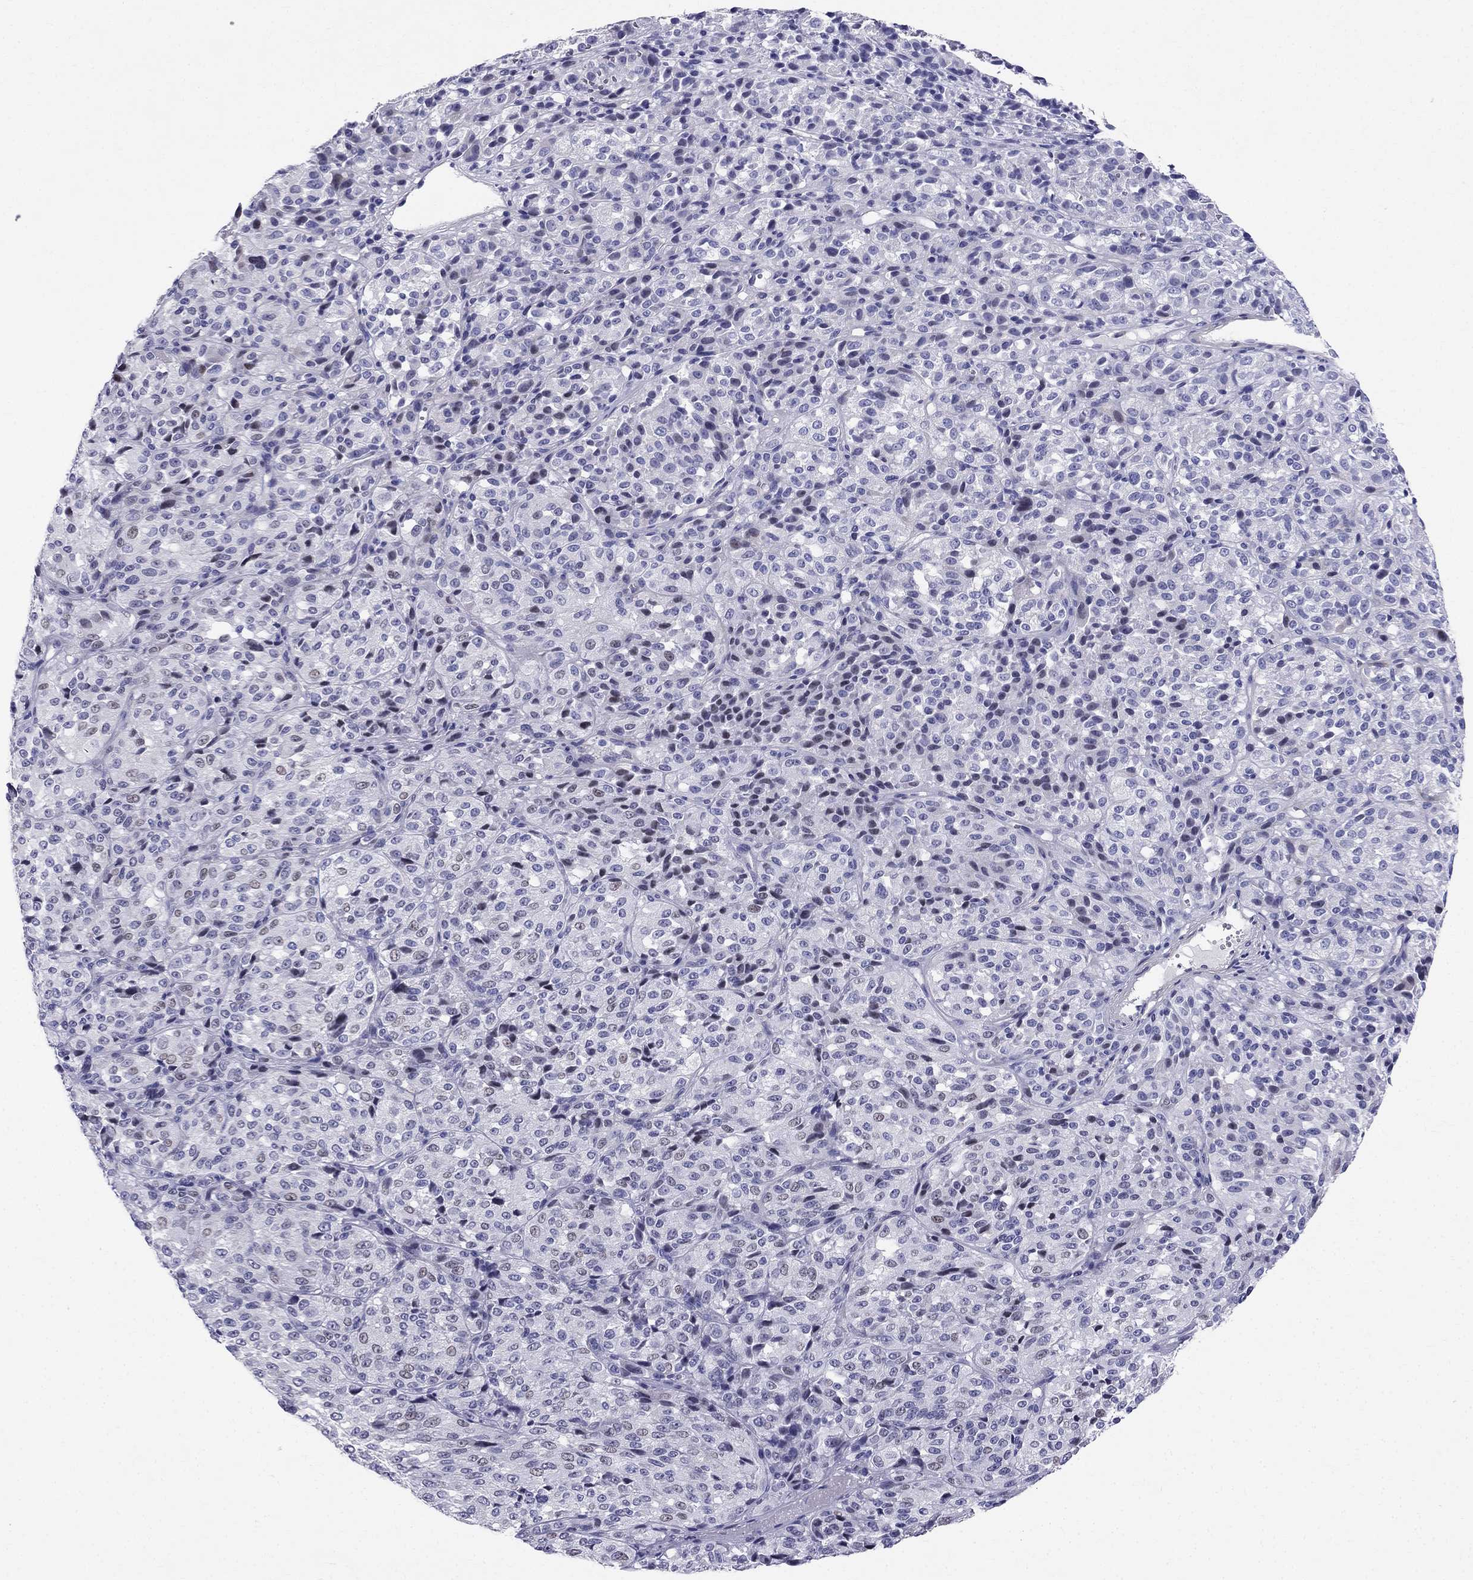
{"staining": {"intensity": "negative", "quantity": "none", "location": "none"}, "tissue": "melanoma", "cell_type": "Tumor cells", "image_type": "cancer", "snomed": [{"axis": "morphology", "description": "Malignant melanoma, Metastatic site"}, {"axis": "topography", "description": "Brain"}], "caption": "Image shows no significant protein staining in tumor cells of melanoma. (Immunohistochemistry (ihc), brightfield microscopy, high magnification).", "gene": "BAG5", "patient": {"sex": "female", "age": 56}}